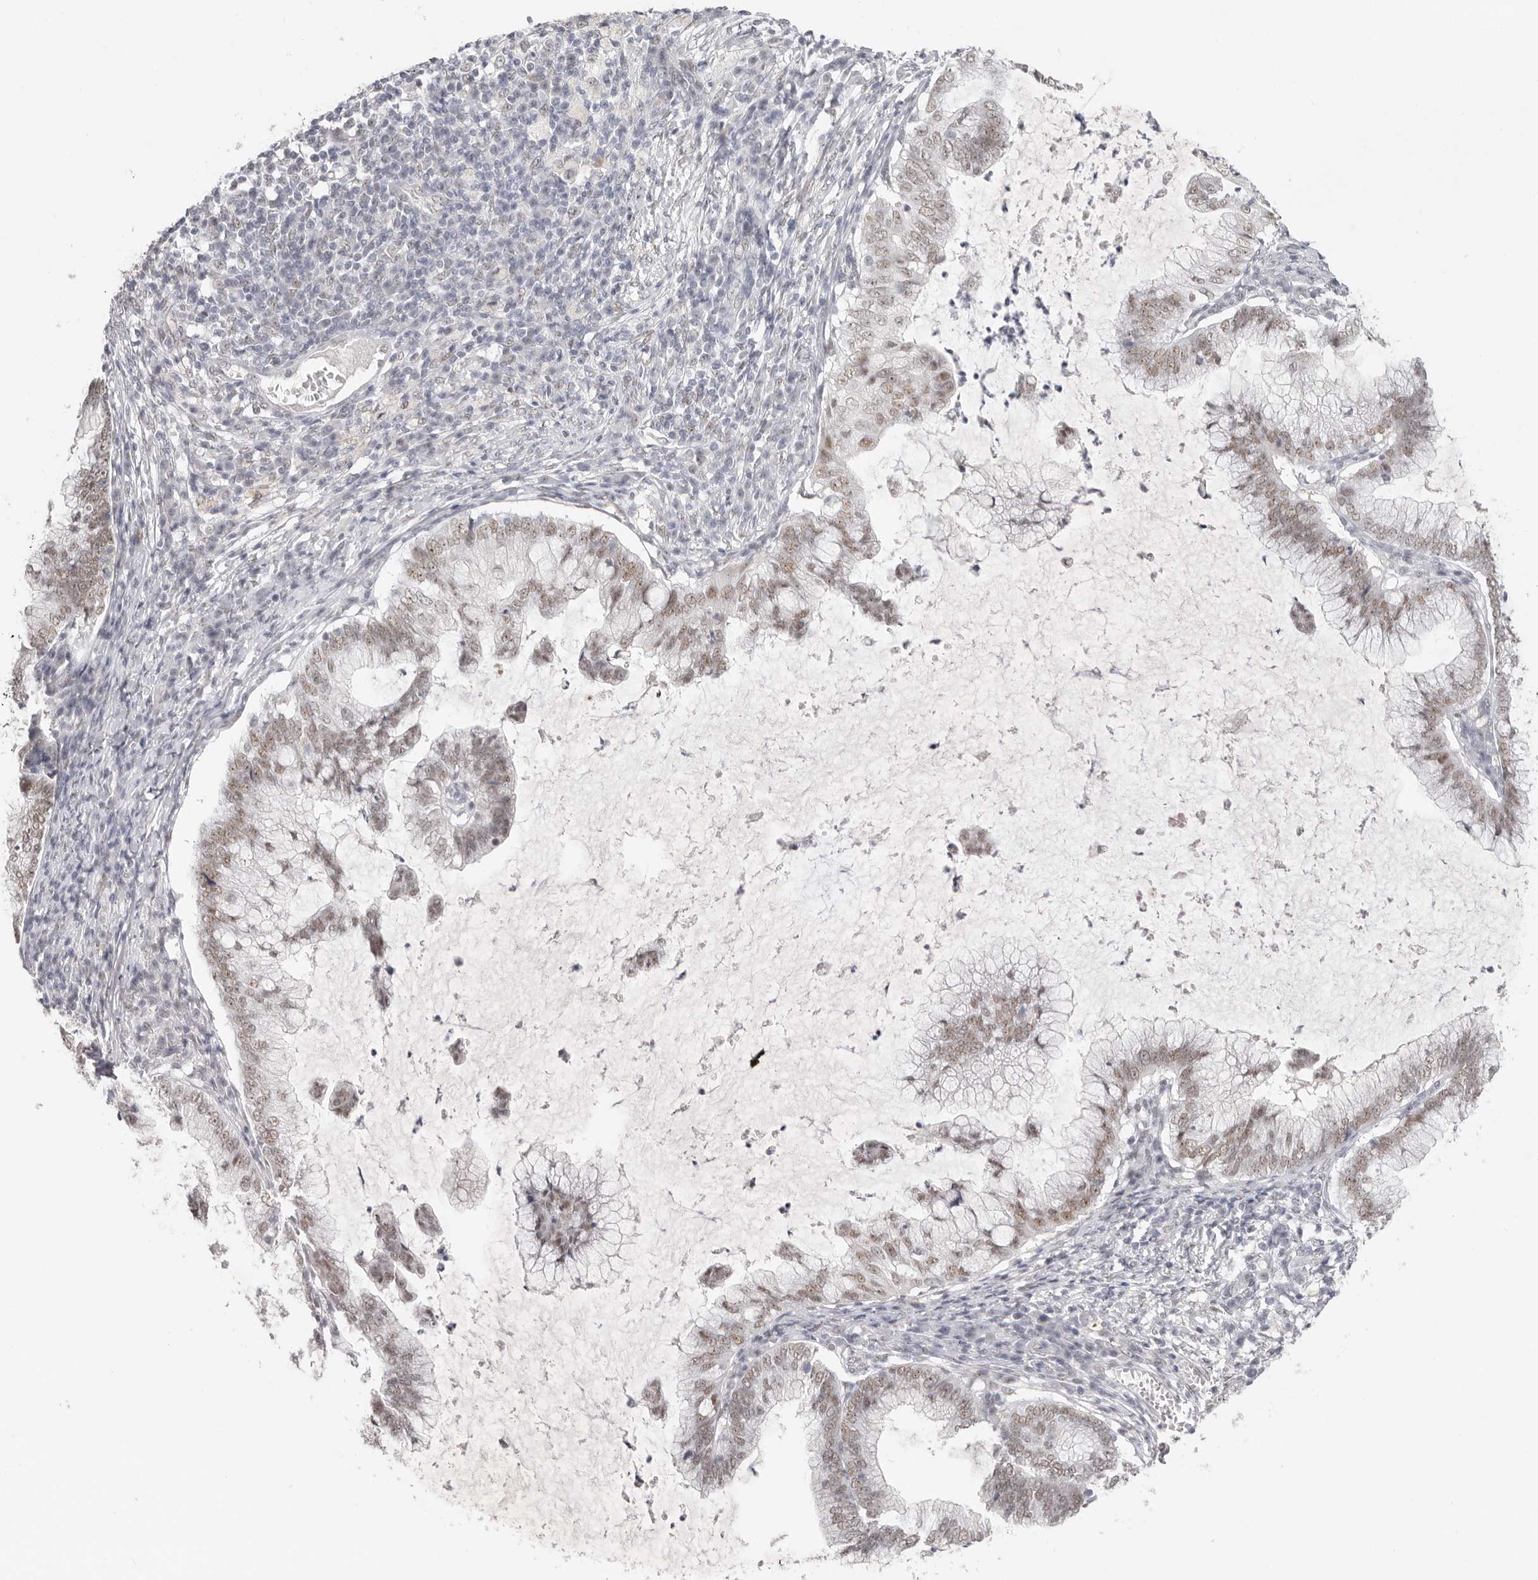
{"staining": {"intensity": "weak", "quantity": ">75%", "location": "nuclear"}, "tissue": "cervical cancer", "cell_type": "Tumor cells", "image_type": "cancer", "snomed": [{"axis": "morphology", "description": "Adenocarcinoma, NOS"}, {"axis": "topography", "description": "Cervix"}], "caption": "This image reveals immunohistochemistry (IHC) staining of human cervical cancer (adenocarcinoma), with low weak nuclear positivity in about >75% of tumor cells.", "gene": "LARP7", "patient": {"sex": "female", "age": 36}}